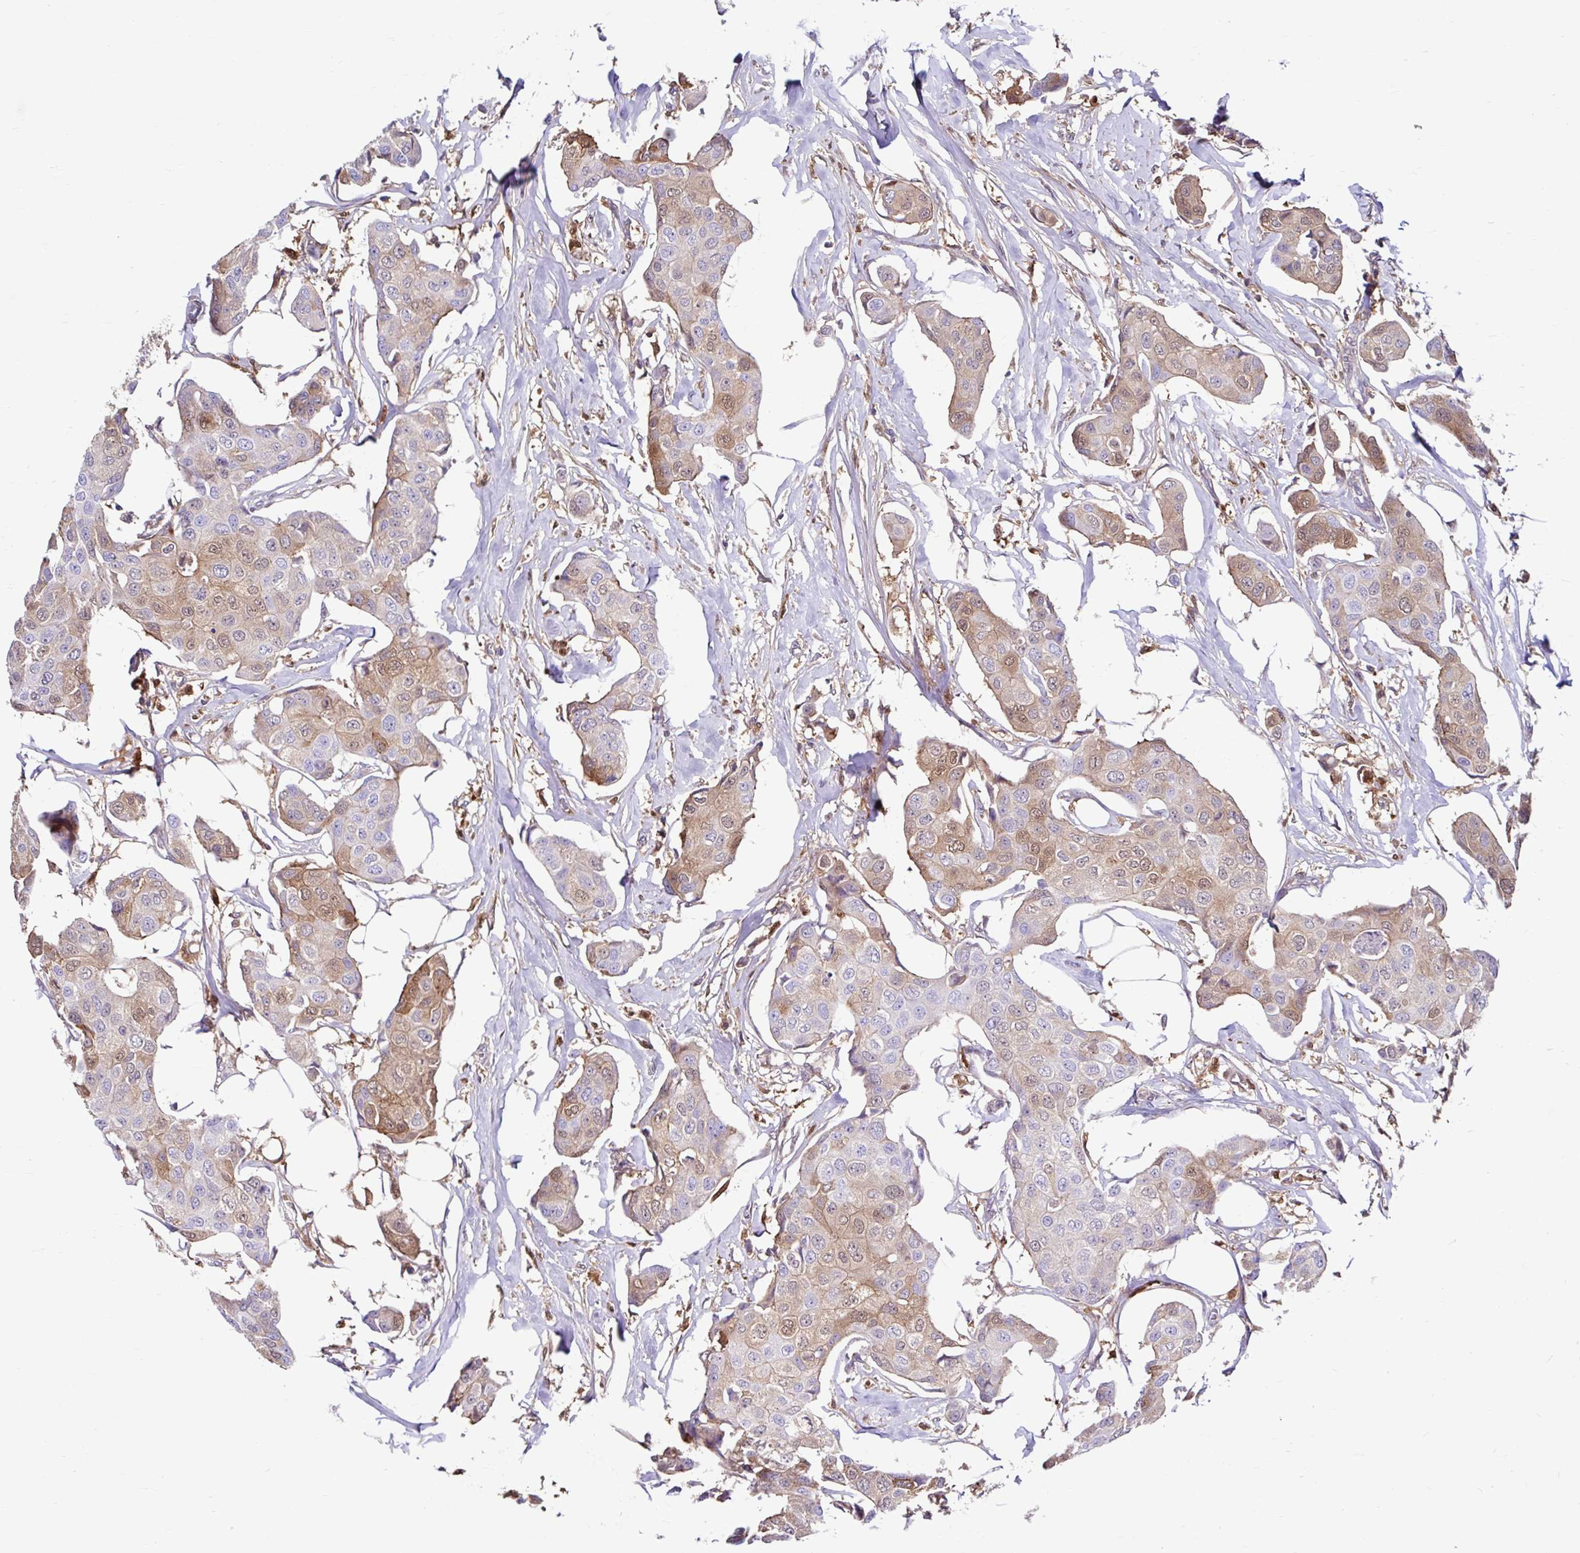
{"staining": {"intensity": "weak", "quantity": "25%-75%", "location": "cytoplasmic/membranous,nuclear"}, "tissue": "breast cancer", "cell_type": "Tumor cells", "image_type": "cancer", "snomed": [{"axis": "morphology", "description": "Duct carcinoma"}, {"axis": "topography", "description": "Breast"}, {"axis": "topography", "description": "Lymph node"}], "caption": "Breast cancer (invasive ductal carcinoma) stained with a brown dye exhibits weak cytoplasmic/membranous and nuclear positive positivity in approximately 25%-75% of tumor cells.", "gene": "BLVRA", "patient": {"sex": "female", "age": 80}}